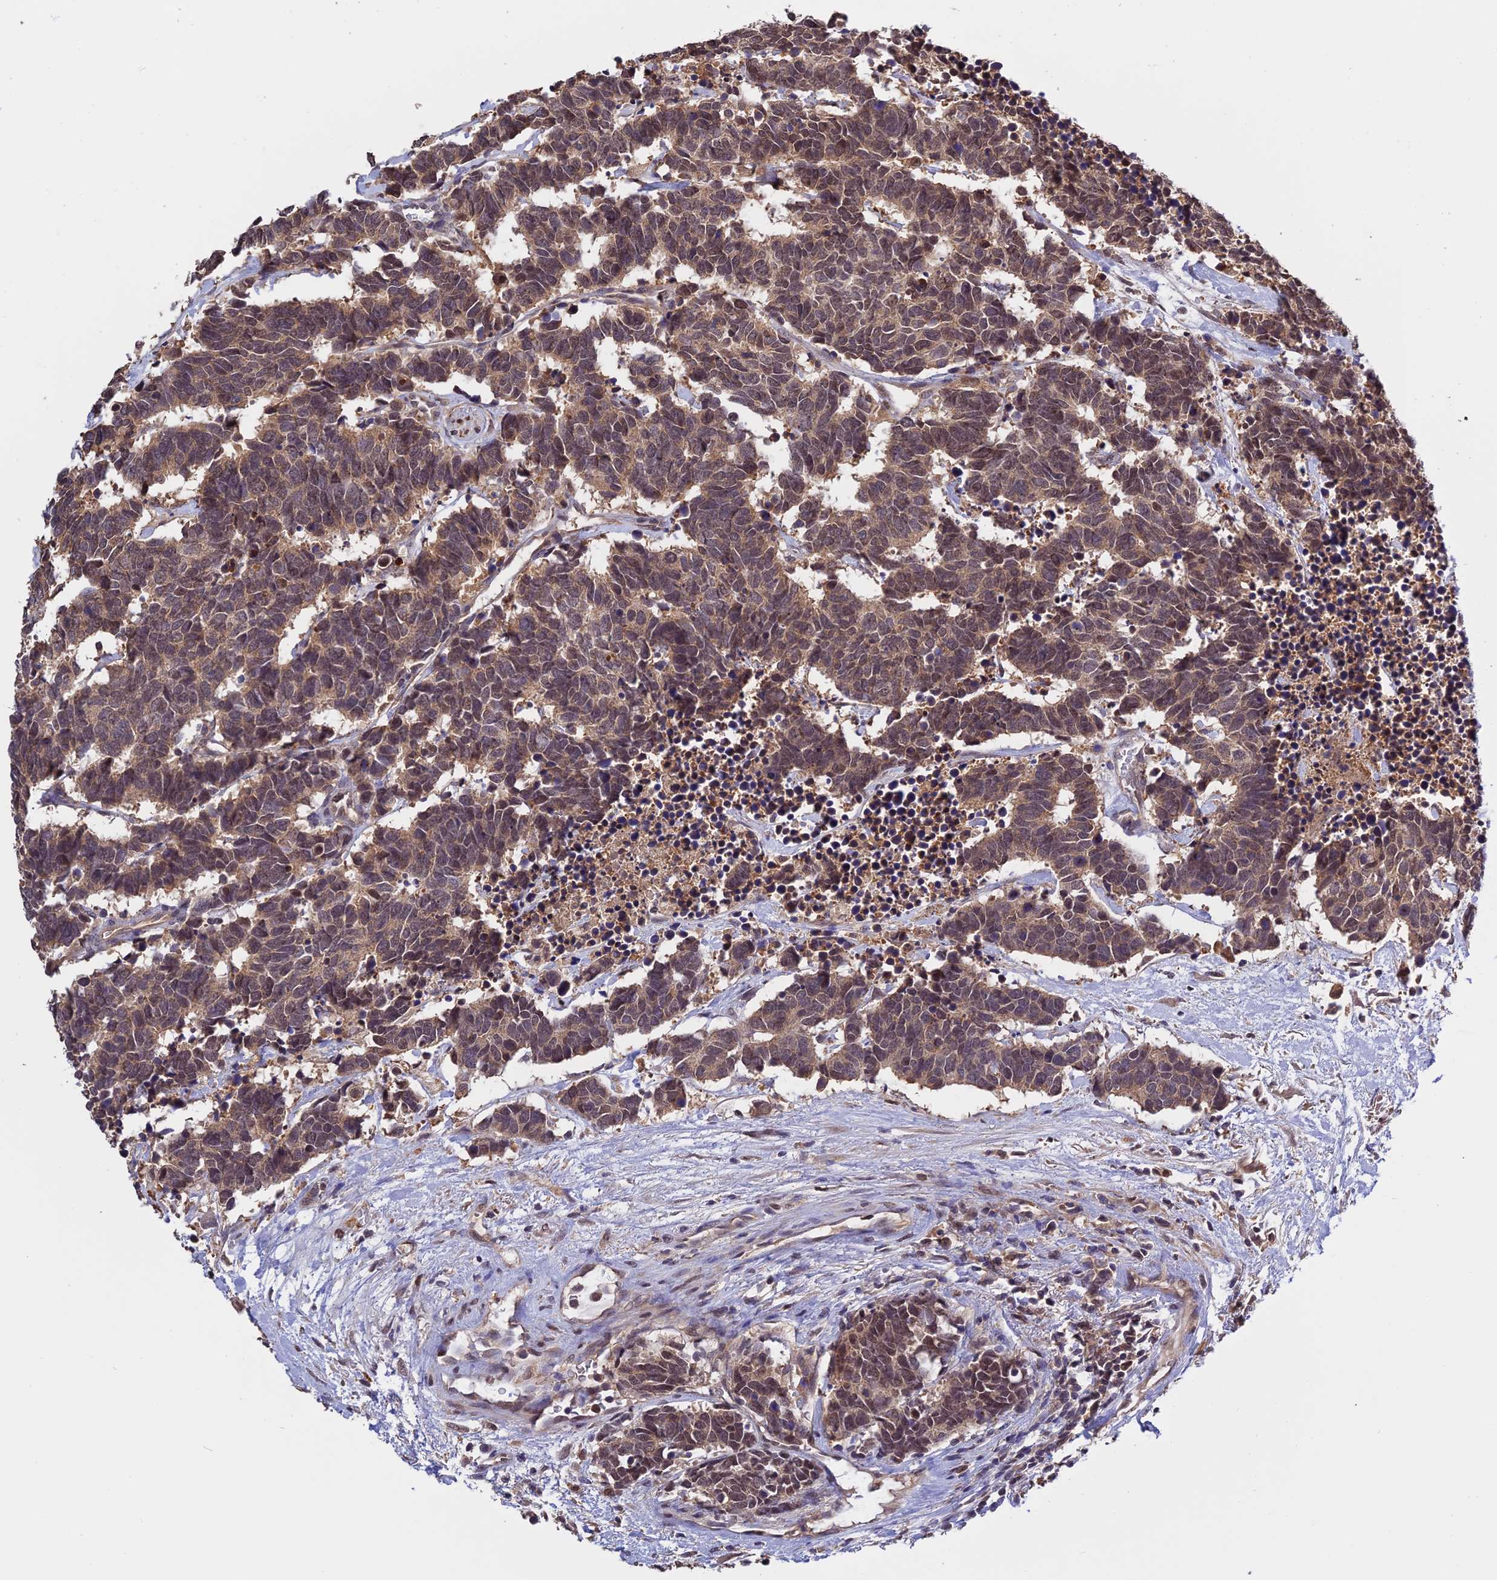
{"staining": {"intensity": "weak", "quantity": "25%-75%", "location": "cytoplasmic/membranous,nuclear"}, "tissue": "carcinoid", "cell_type": "Tumor cells", "image_type": "cancer", "snomed": [{"axis": "morphology", "description": "Carcinoma, NOS"}, {"axis": "morphology", "description": "Carcinoid, malignant, NOS"}, {"axis": "topography", "description": "Urinary bladder"}], "caption": "Weak cytoplasmic/membranous and nuclear expression is appreciated in approximately 25%-75% of tumor cells in carcinoid.", "gene": "MNS1", "patient": {"sex": "male", "age": 57}}